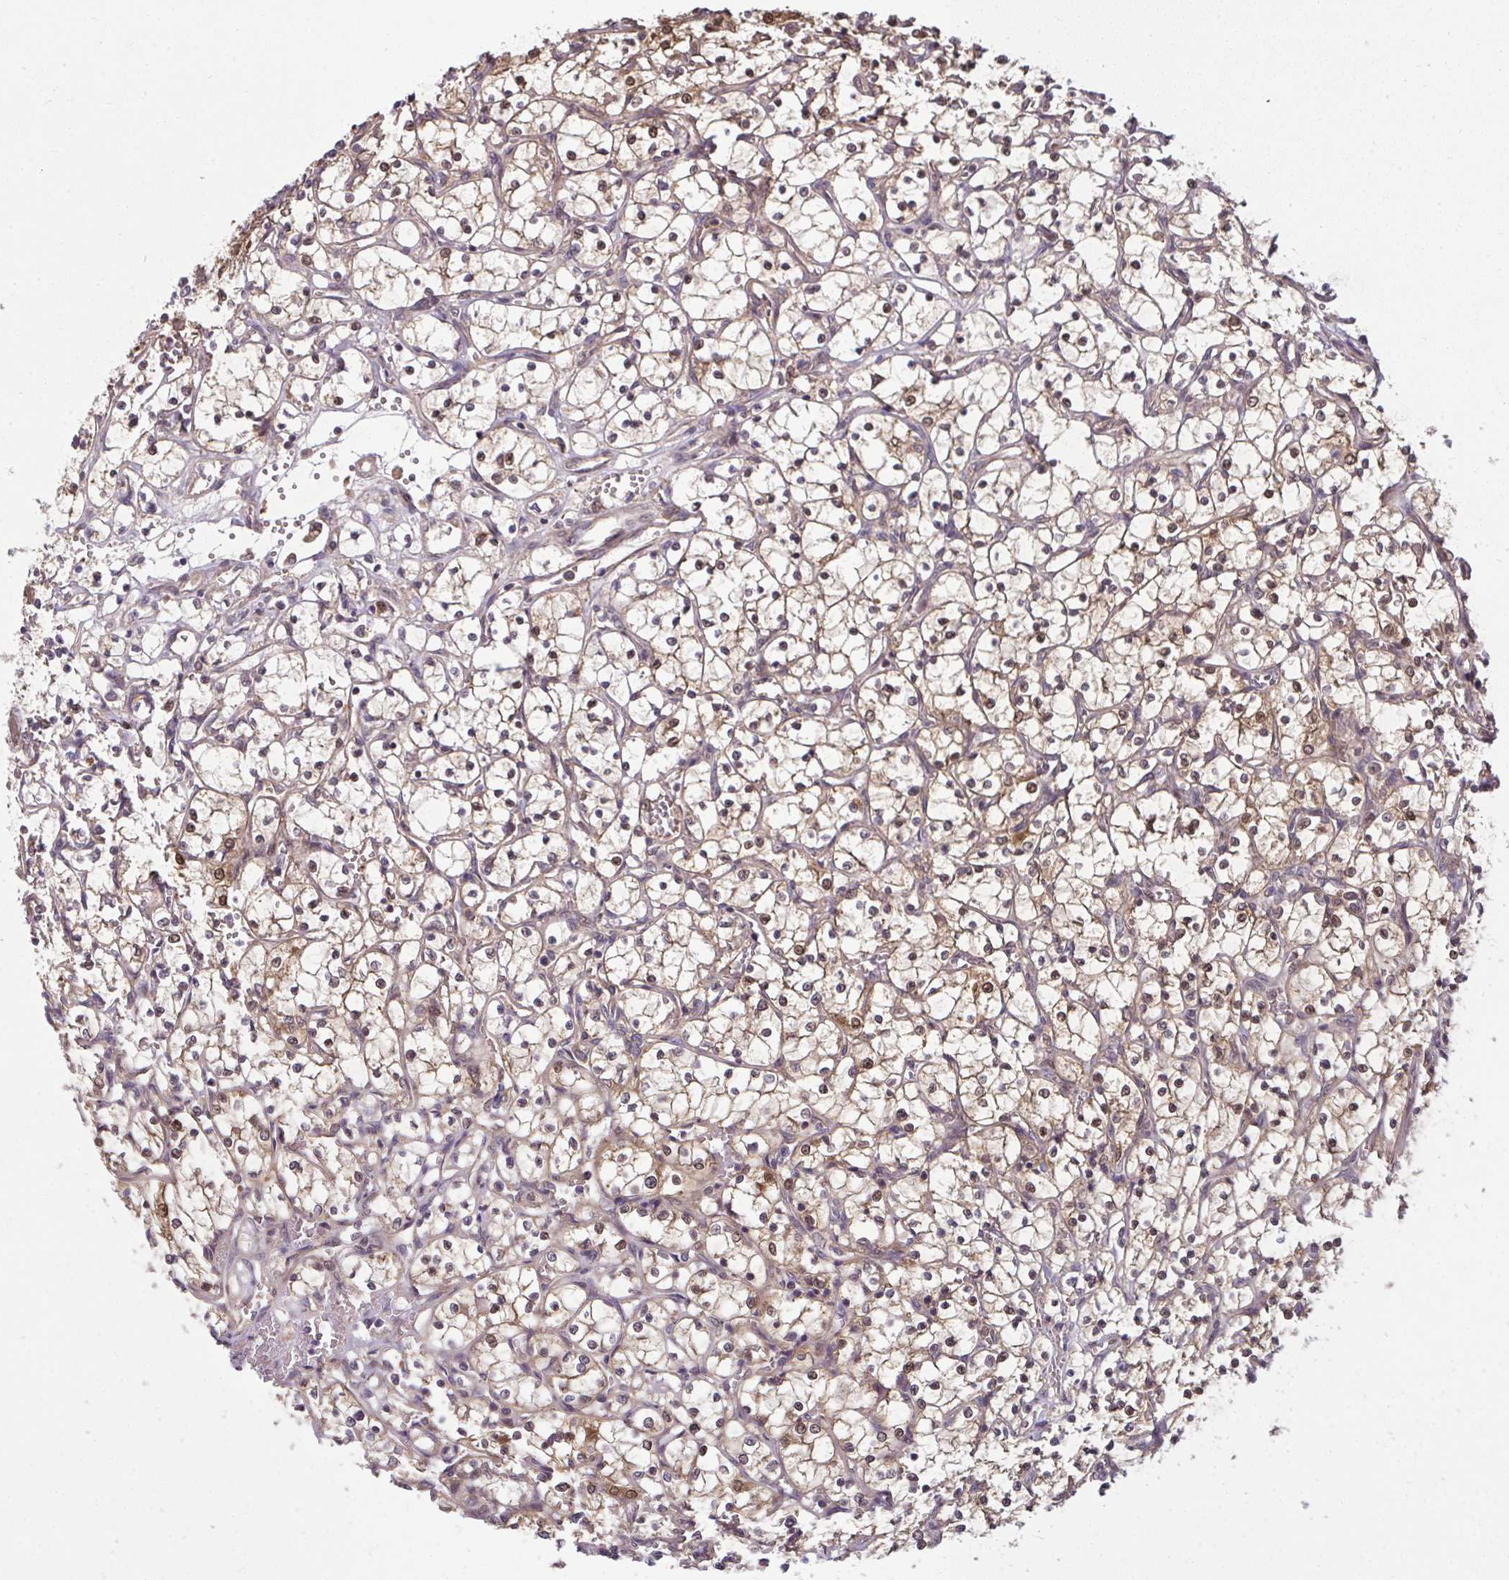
{"staining": {"intensity": "moderate", "quantity": ">75%", "location": "cytoplasmic/membranous,nuclear"}, "tissue": "renal cancer", "cell_type": "Tumor cells", "image_type": "cancer", "snomed": [{"axis": "morphology", "description": "Adenocarcinoma, NOS"}, {"axis": "topography", "description": "Kidney"}], "caption": "Human renal cancer (adenocarcinoma) stained with a protein marker displays moderate staining in tumor cells.", "gene": "RDH14", "patient": {"sex": "female", "age": 69}}